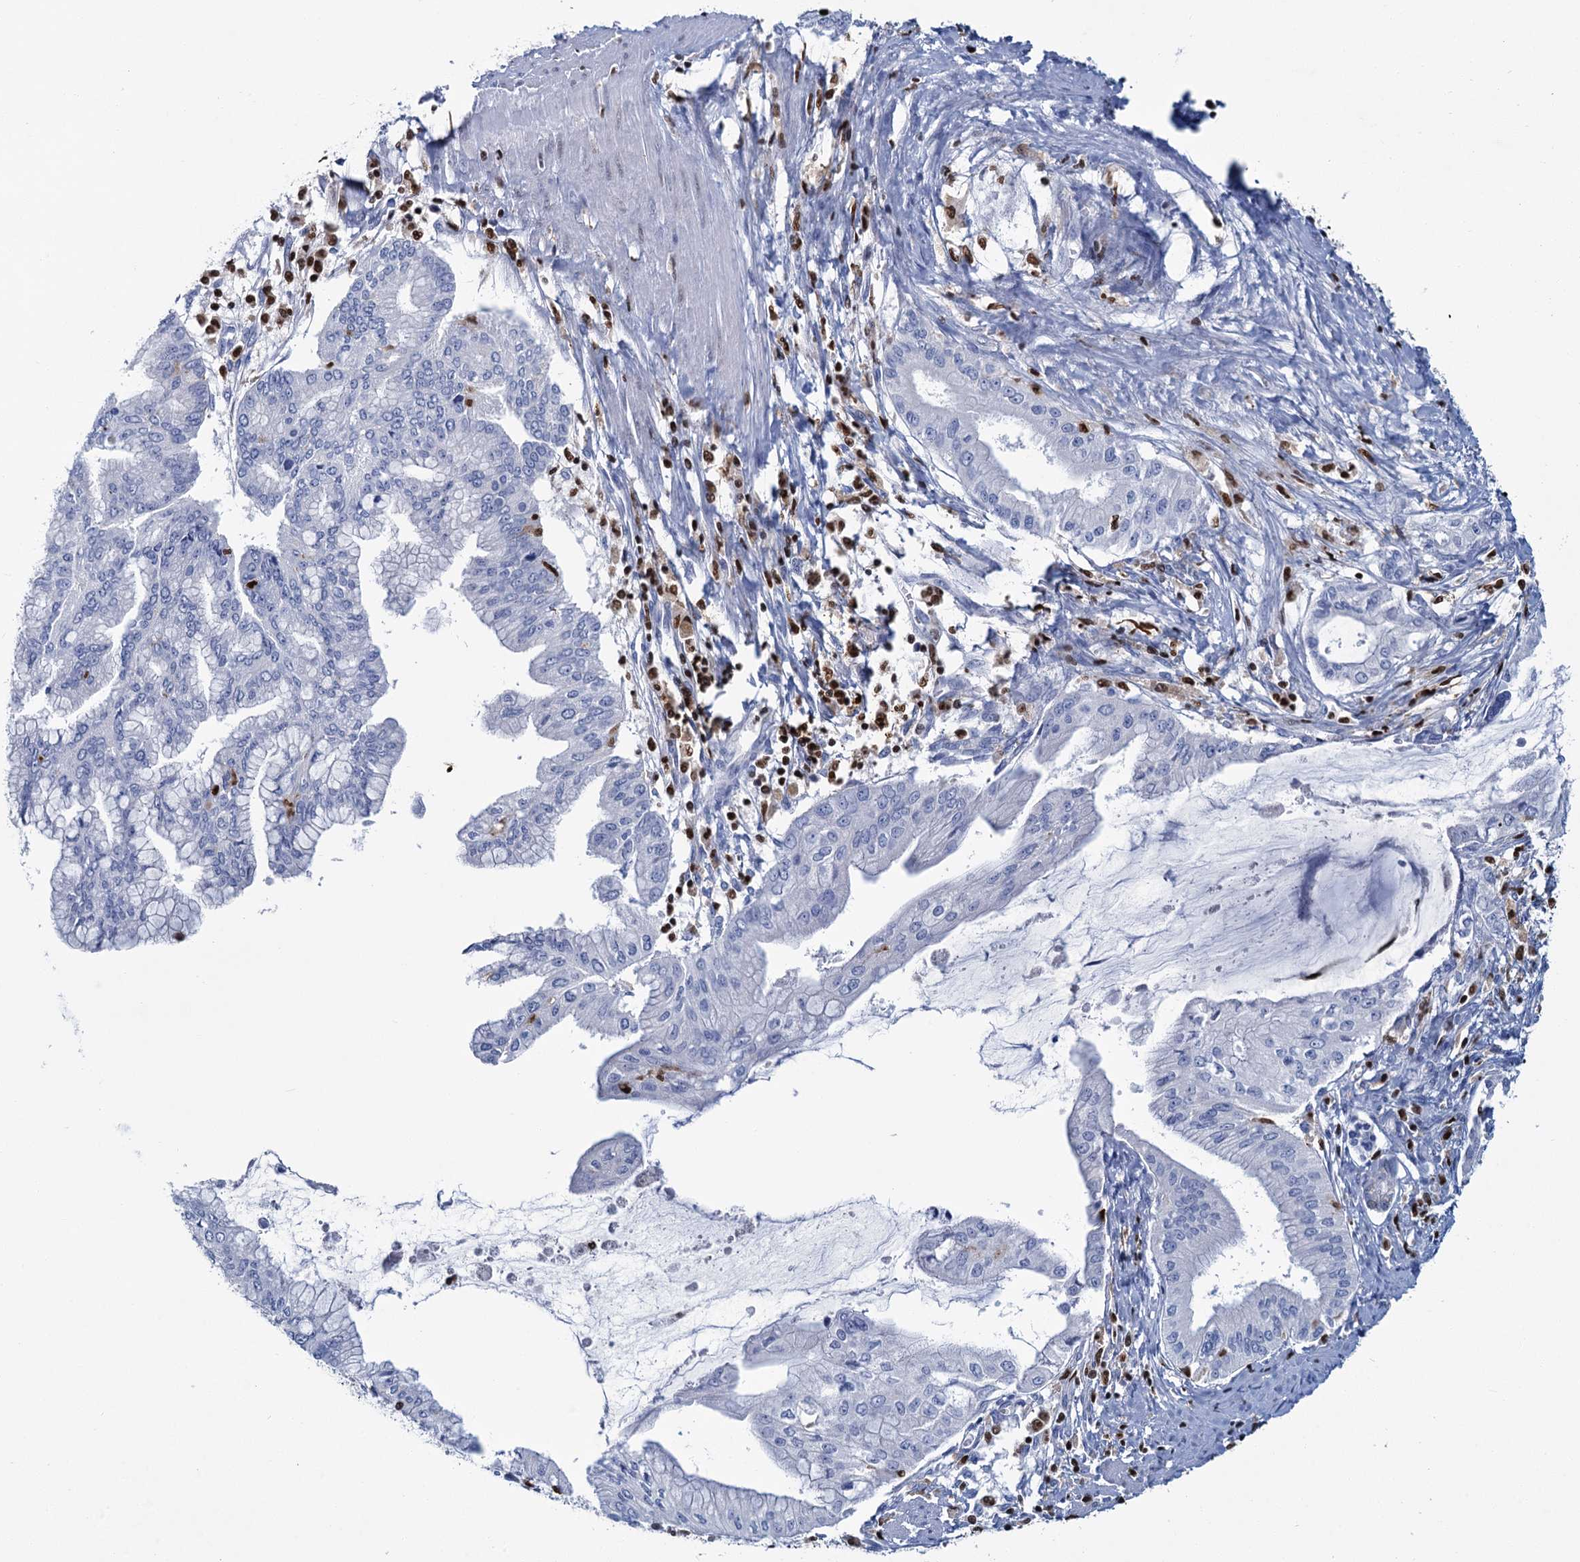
{"staining": {"intensity": "negative", "quantity": "none", "location": "none"}, "tissue": "pancreatic cancer", "cell_type": "Tumor cells", "image_type": "cancer", "snomed": [{"axis": "morphology", "description": "Adenocarcinoma, NOS"}, {"axis": "topography", "description": "Pancreas"}], "caption": "Tumor cells are negative for protein expression in human pancreatic cancer (adenocarcinoma).", "gene": "CELF2", "patient": {"sex": "male", "age": 46}}